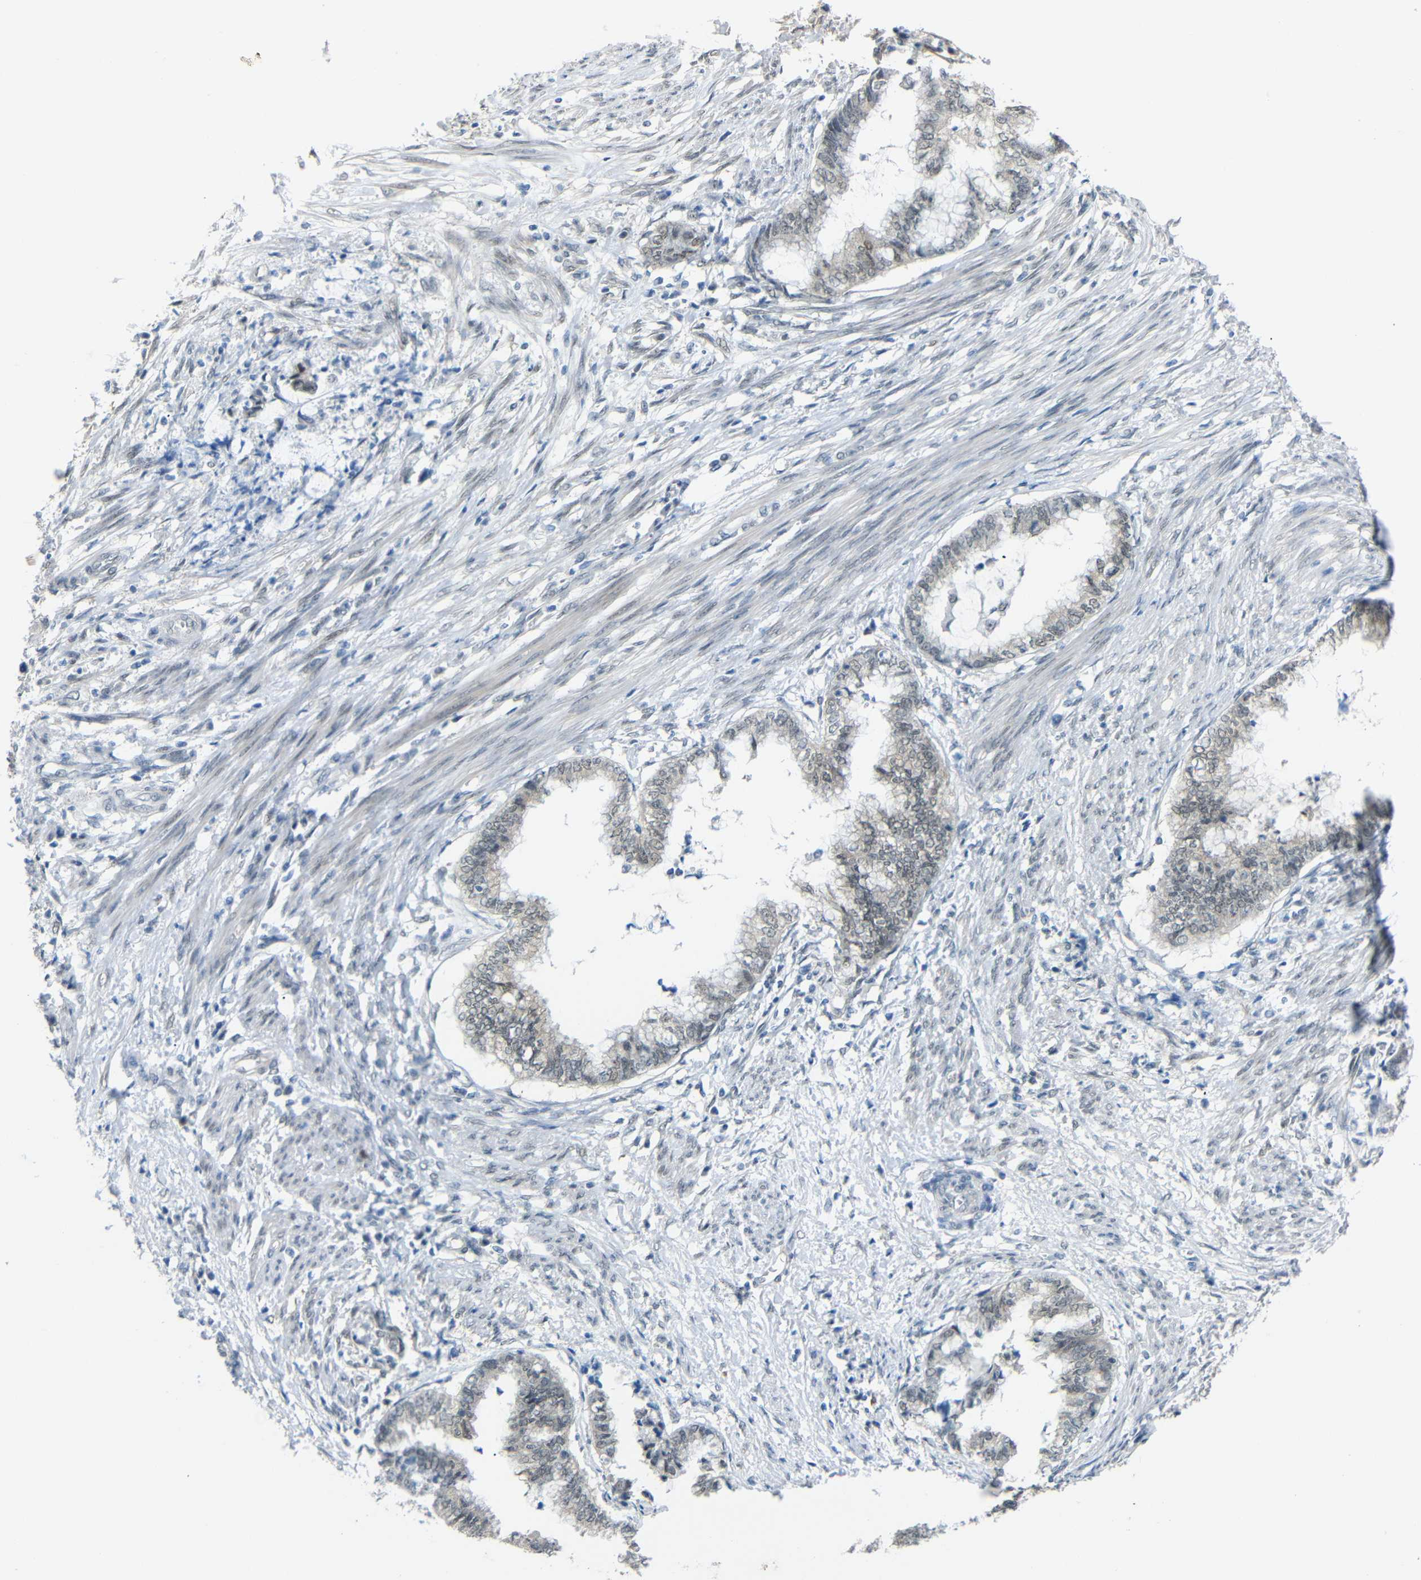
{"staining": {"intensity": "negative", "quantity": "none", "location": "none"}, "tissue": "endometrial cancer", "cell_type": "Tumor cells", "image_type": "cancer", "snomed": [{"axis": "morphology", "description": "Necrosis, NOS"}, {"axis": "morphology", "description": "Adenocarcinoma, NOS"}, {"axis": "topography", "description": "Endometrium"}], "caption": "High power microscopy micrograph of an immunohistochemistry (IHC) histopathology image of adenocarcinoma (endometrial), revealing no significant expression in tumor cells. The staining was performed using DAB to visualize the protein expression in brown, while the nuclei were stained in blue with hematoxylin (Magnification: 20x).", "gene": "GPR158", "patient": {"sex": "female", "age": 79}}